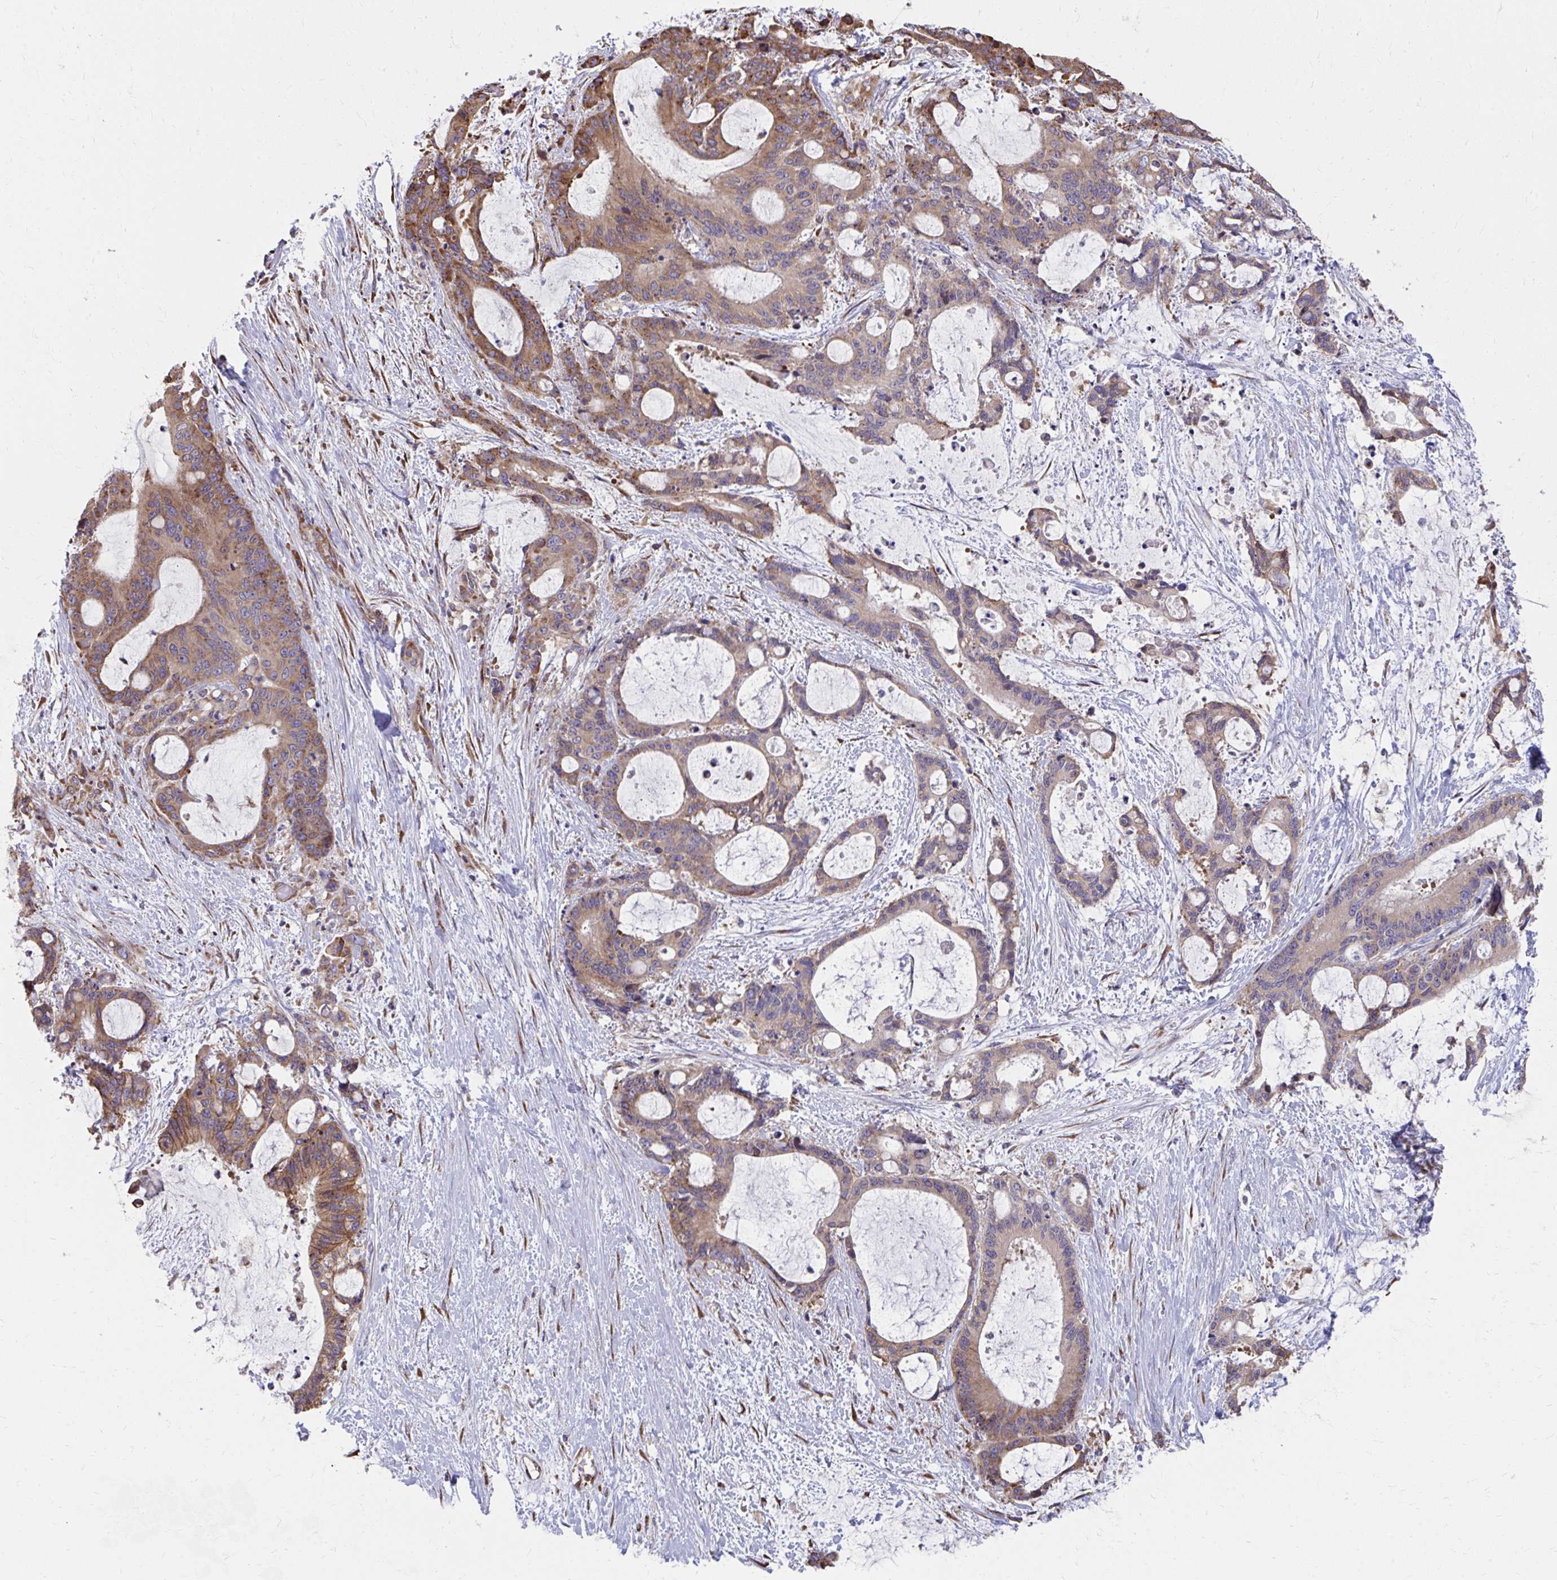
{"staining": {"intensity": "moderate", "quantity": ">75%", "location": "cytoplasmic/membranous"}, "tissue": "liver cancer", "cell_type": "Tumor cells", "image_type": "cancer", "snomed": [{"axis": "morphology", "description": "Normal tissue, NOS"}, {"axis": "morphology", "description": "Cholangiocarcinoma"}, {"axis": "topography", "description": "Liver"}, {"axis": "topography", "description": "Peripheral nerve tissue"}], "caption": "Human cholangiocarcinoma (liver) stained with a protein marker exhibits moderate staining in tumor cells.", "gene": "ZNF778", "patient": {"sex": "female", "age": 73}}